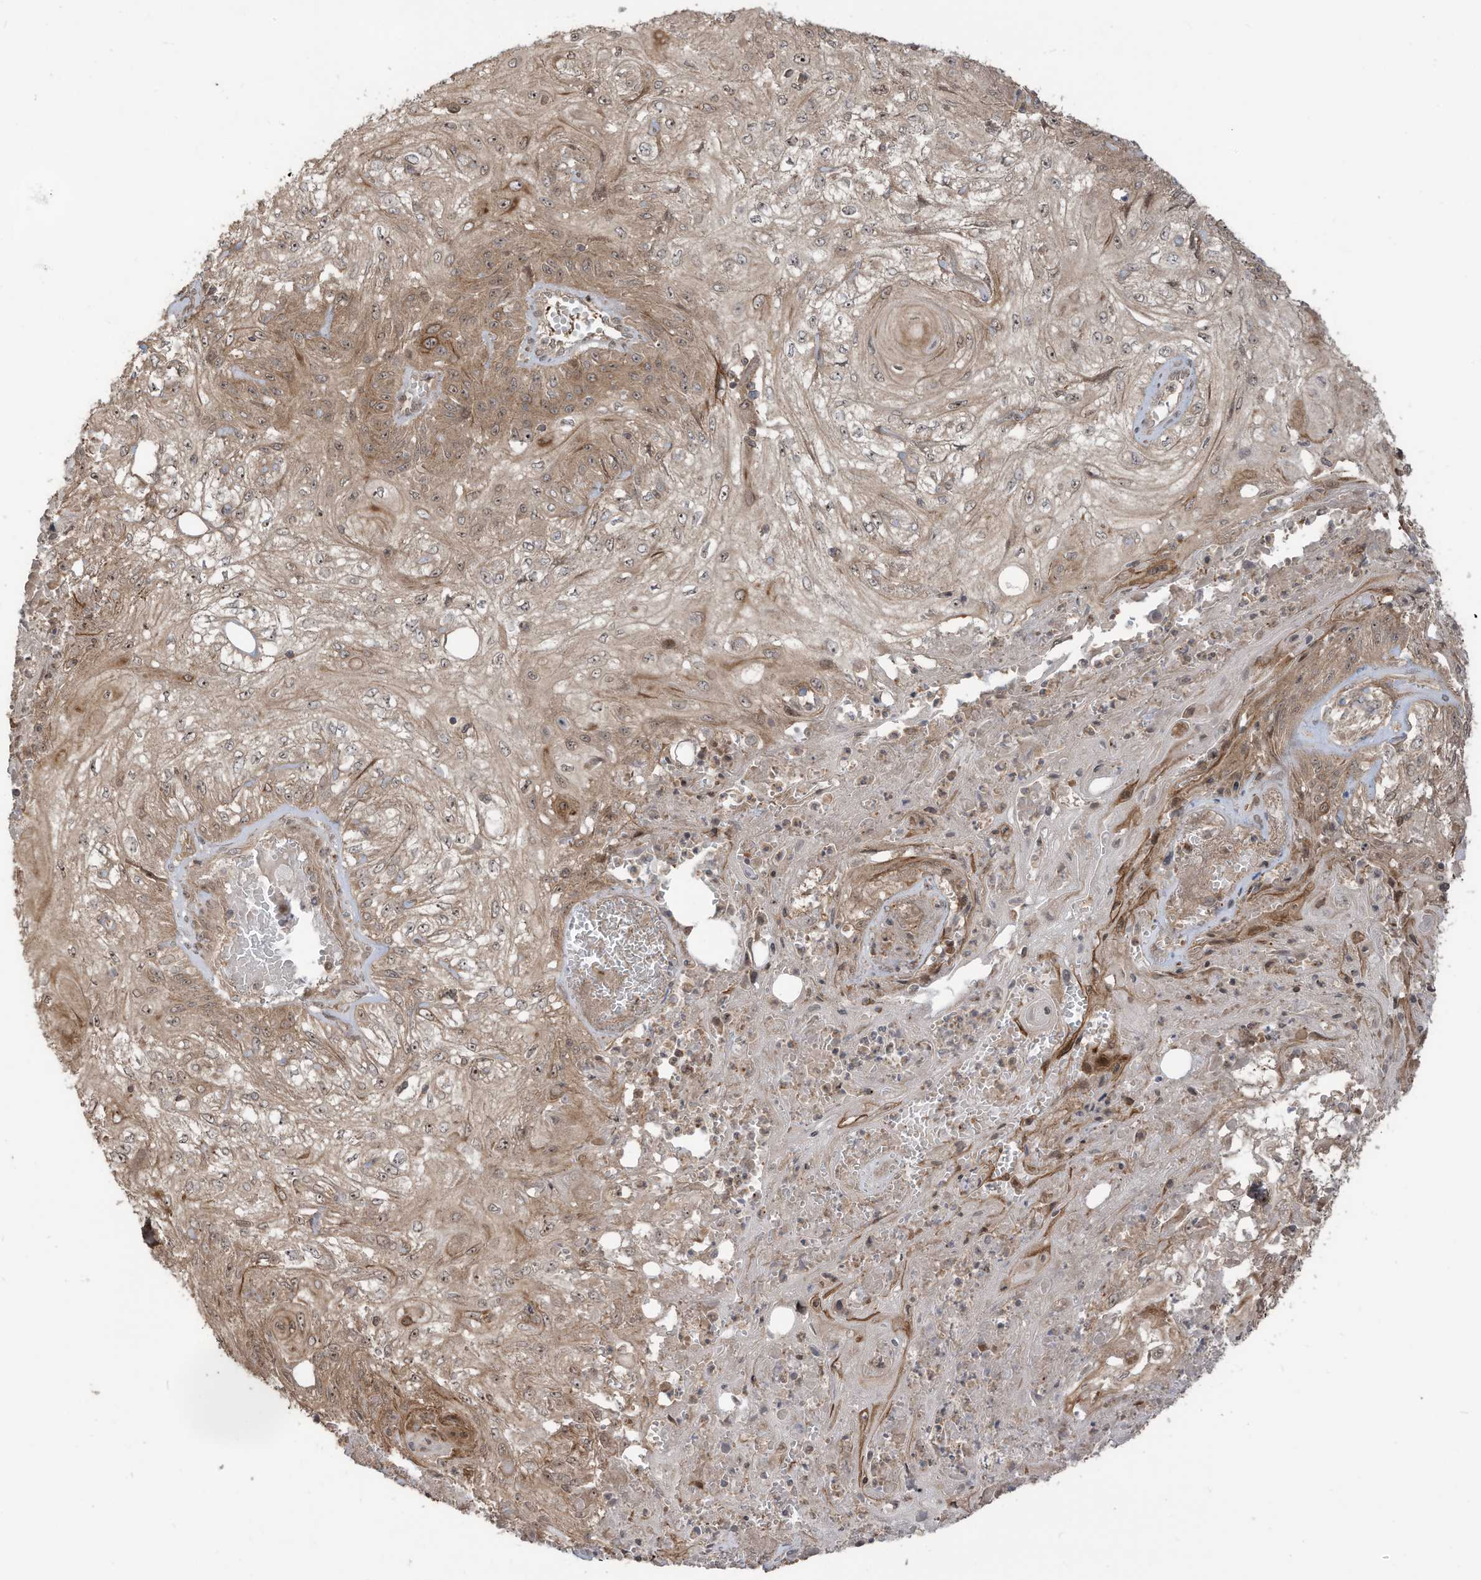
{"staining": {"intensity": "moderate", "quantity": ">75%", "location": "cytoplasmic/membranous,nuclear"}, "tissue": "skin cancer", "cell_type": "Tumor cells", "image_type": "cancer", "snomed": [{"axis": "morphology", "description": "Squamous cell carcinoma, NOS"}, {"axis": "morphology", "description": "Squamous cell carcinoma, metastatic, NOS"}, {"axis": "topography", "description": "Skin"}, {"axis": "topography", "description": "Lymph node"}], "caption": "Approximately >75% of tumor cells in skin cancer (metastatic squamous cell carcinoma) display moderate cytoplasmic/membranous and nuclear protein expression as visualized by brown immunohistochemical staining.", "gene": "CARF", "patient": {"sex": "male", "age": 75}}